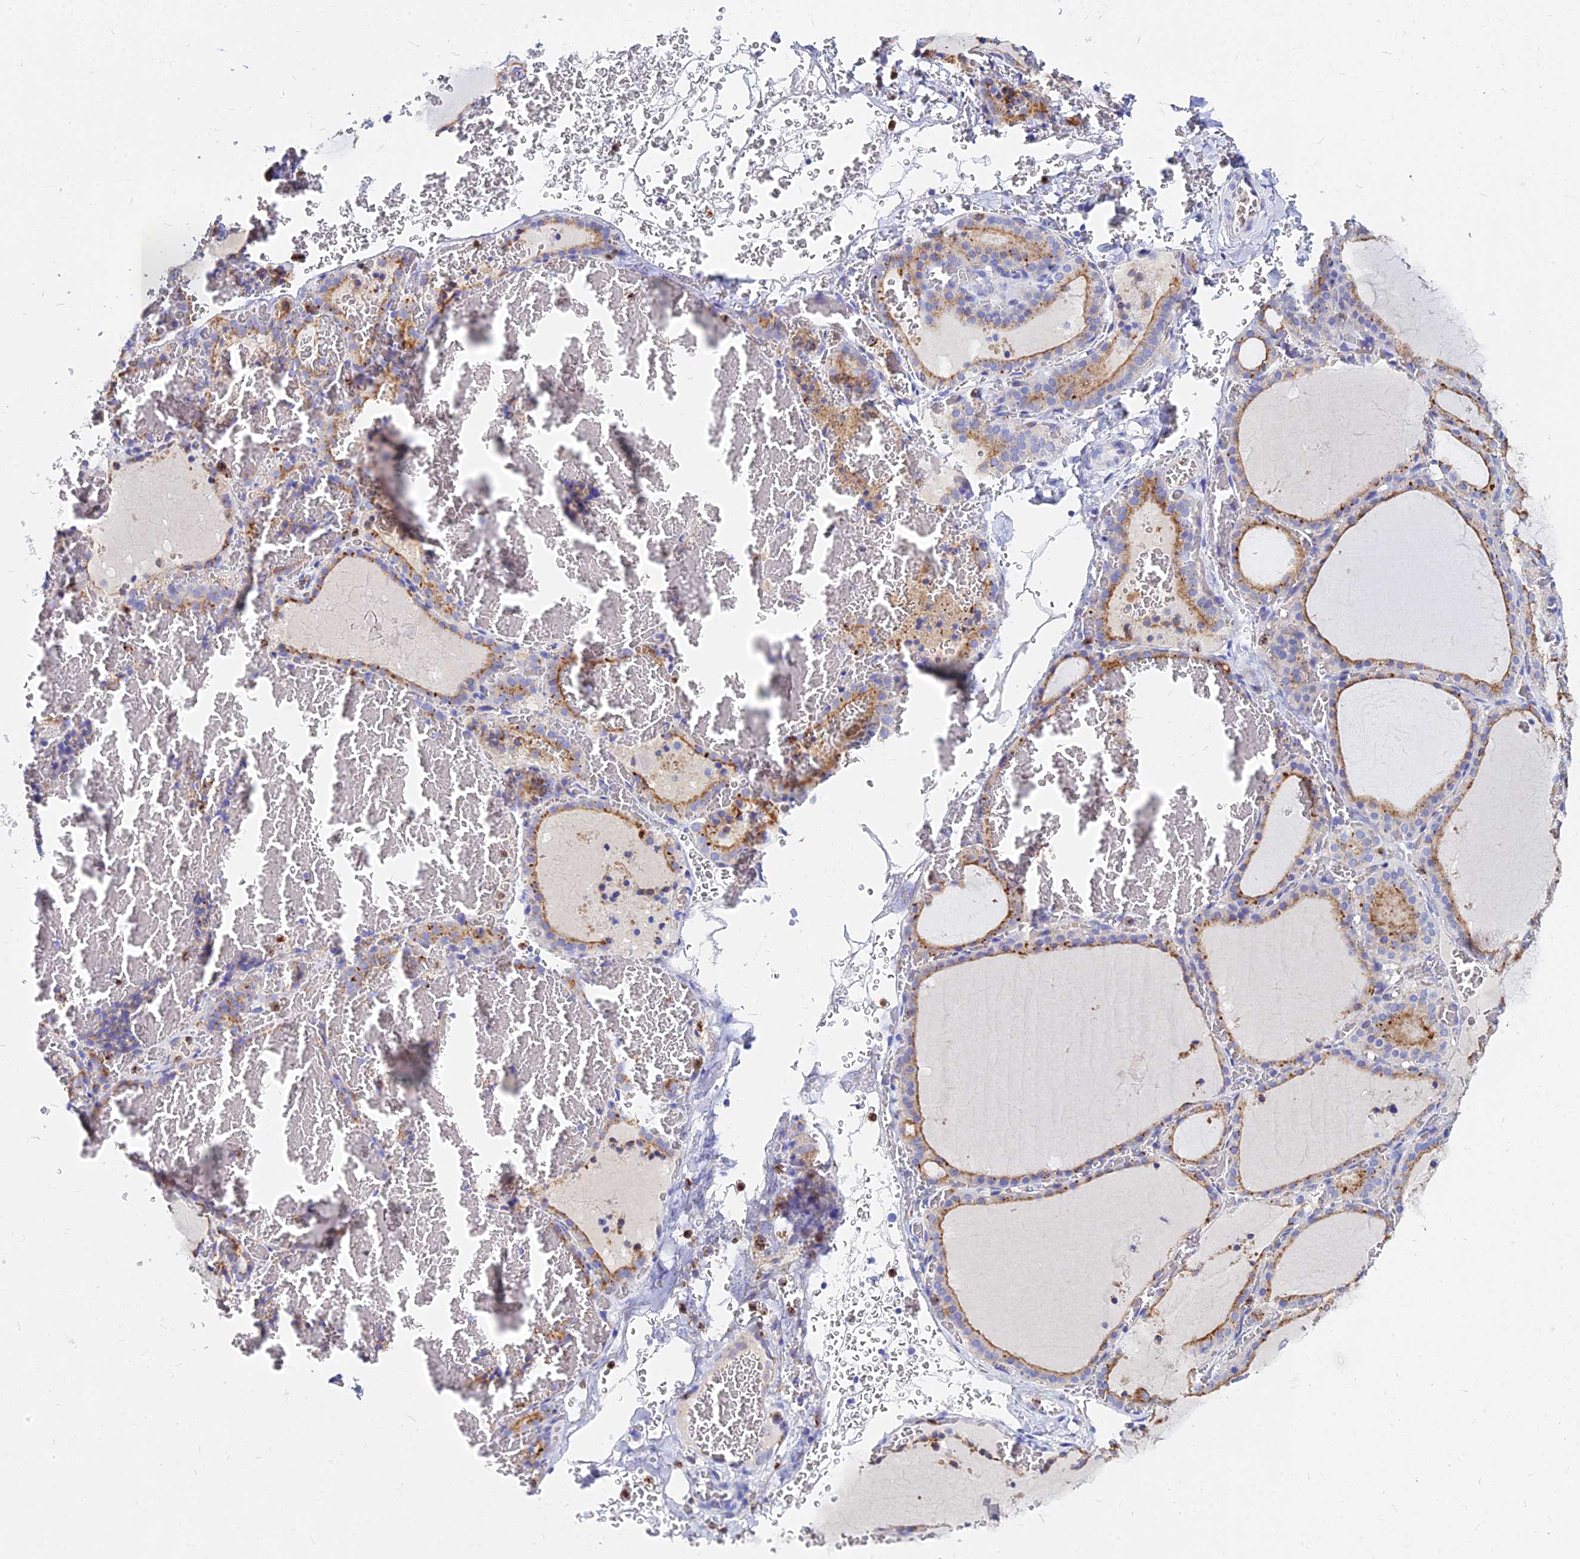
{"staining": {"intensity": "moderate", "quantity": ">75%", "location": "cytoplasmic/membranous"}, "tissue": "thyroid gland", "cell_type": "Glandular cells", "image_type": "normal", "snomed": [{"axis": "morphology", "description": "Normal tissue, NOS"}, {"axis": "topography", "description": "Thyroid gland"}], "caption": "Protein expression analysis of normal human thyroid gland reveals moderate cytoplasmic/membranous expression in approximately >75% of glandular cells. Immunohistochemistry stains the protein of interest in brown and the nuclei are stained blue.", "gene": "AGTRAP", "patient": {"sex": "female", "age": 39}}